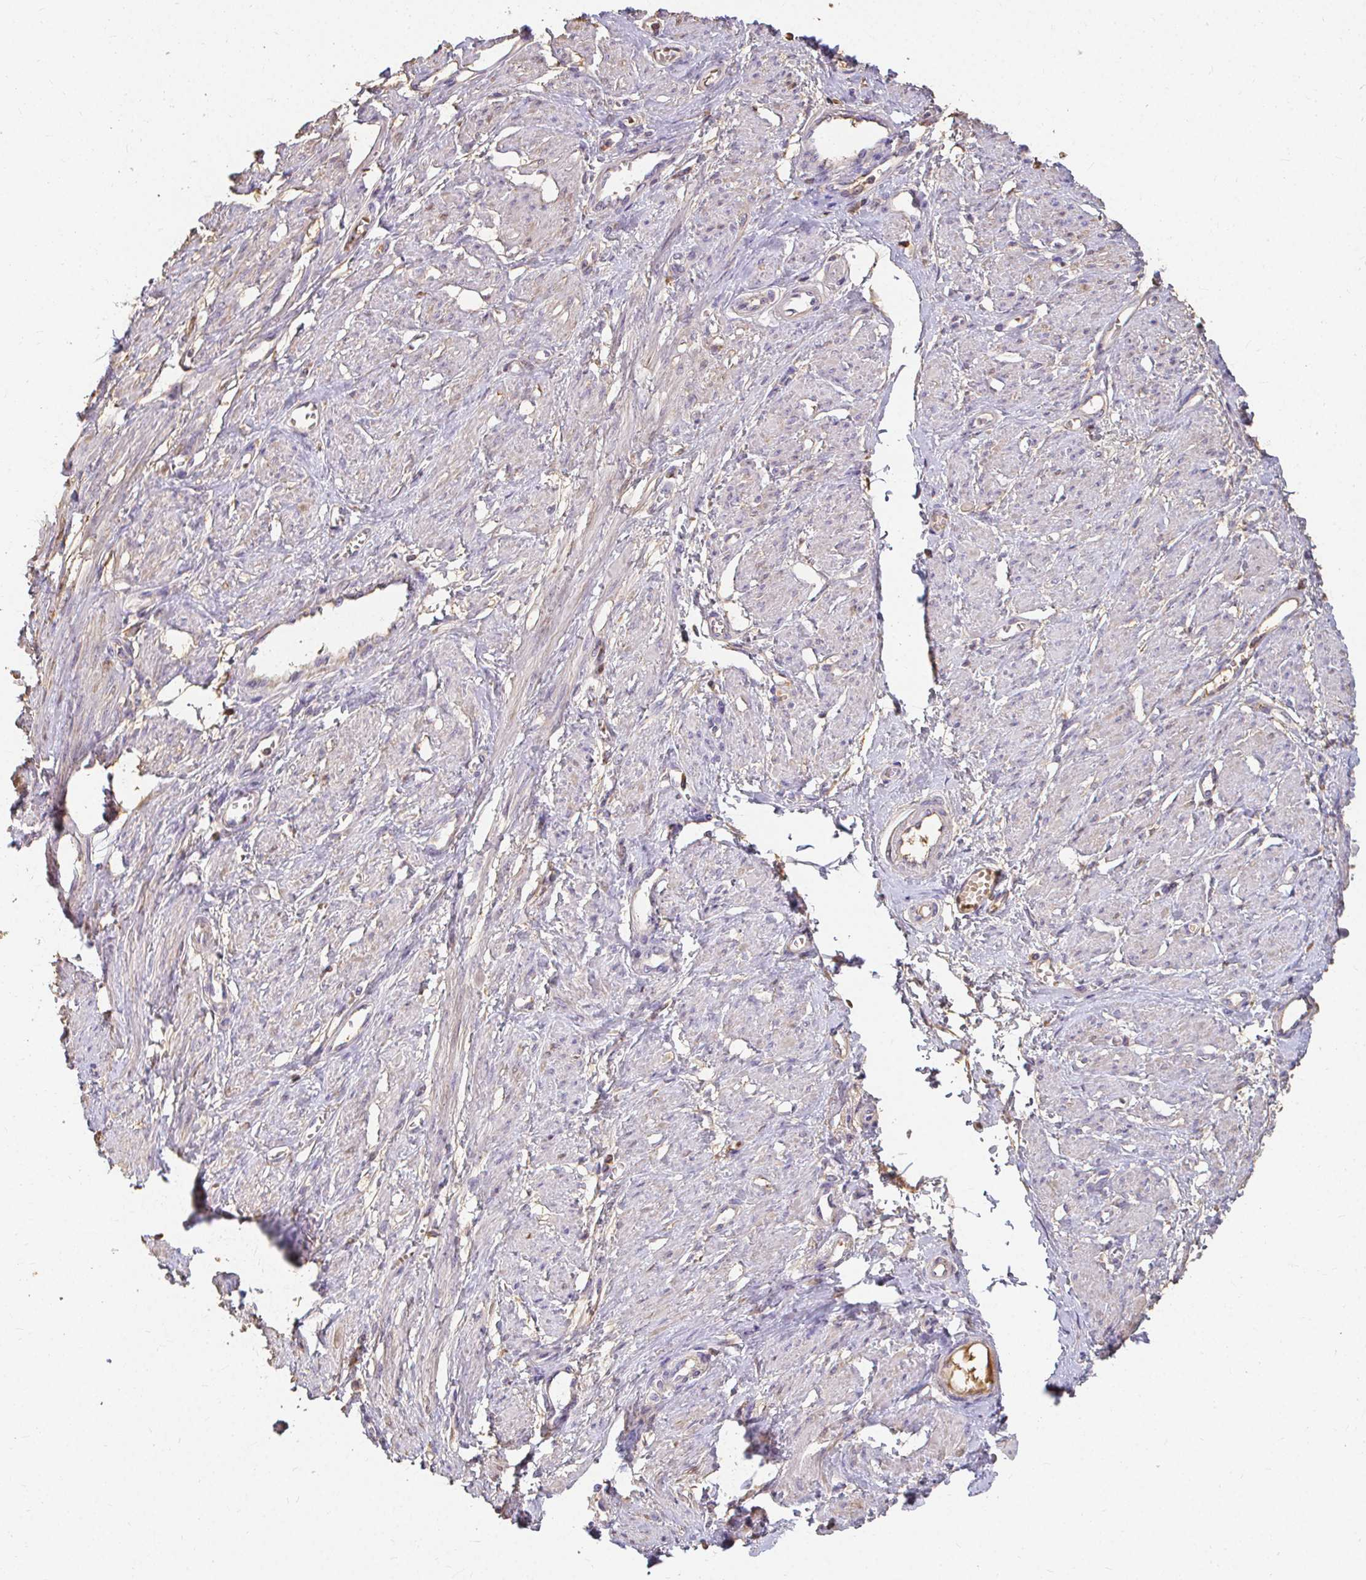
{"staining": {"intensity": "negative", "quantity": "none", "location": "none"}, "tissue": "smooth muscle", "cell_type": "Smooth muscle cells", "image_type": "normal", "snomed": [{"axis": "morphology", "description": "Normal tissue, NOS"}, {"axis": "topography", "description": "Smooth muscle"}, {"axis": "topography", "description": "Uterus"}], "caption": "The immunohistochemistry histopathology image has no significant expression in smooth muscle cells of smooth muscle.", "gene": "LOXL4", "patient": {"sex": "female", "age": 39}}